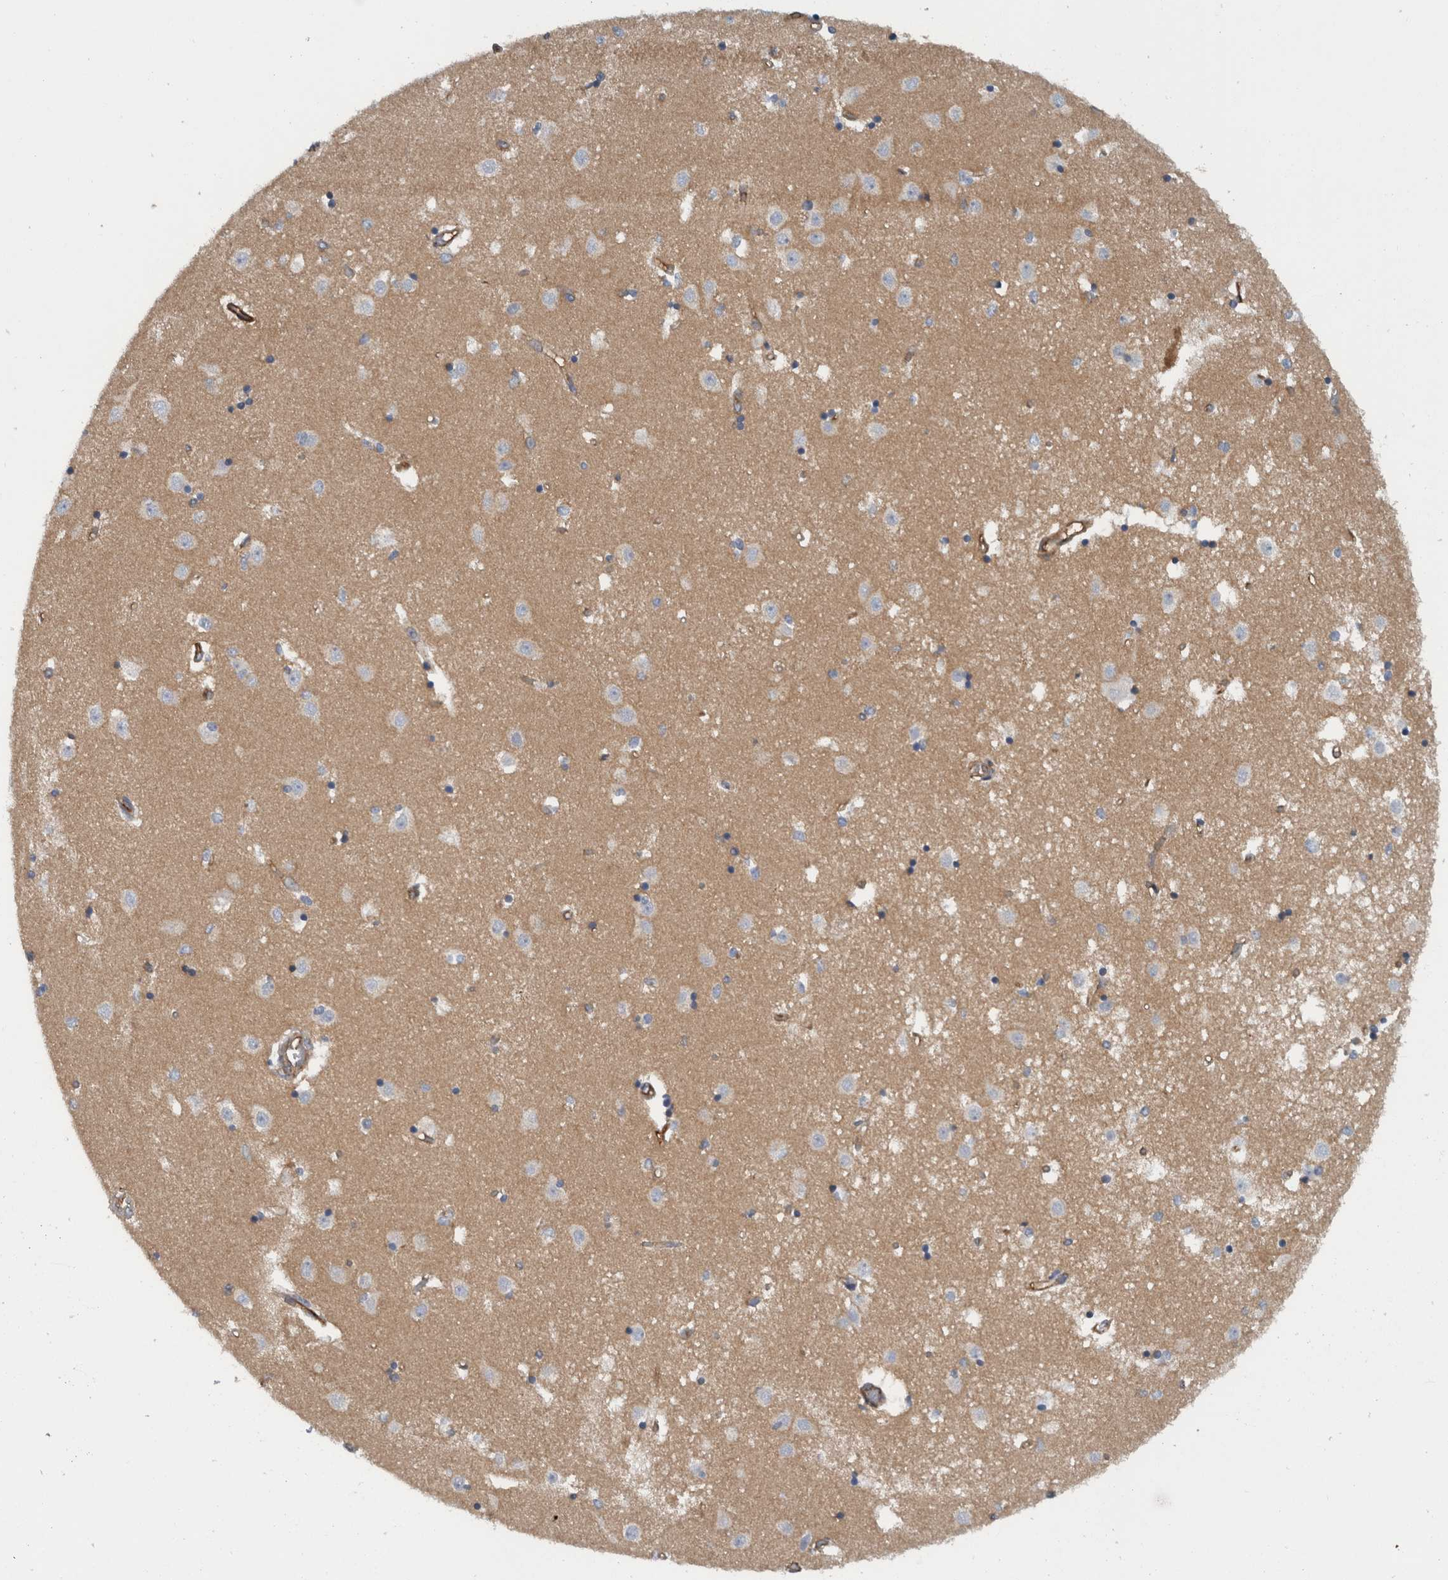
{"staining": {"intensity": "moderate", "quantity": "<25%", "location": "cytoplasmic/membranous"}, "tissue": "caudate", "cell_type": "Glial cells", "image_type": "normal", "snomed": [{"axis": "morphology", "description": "Normal tissue, NOS"}, {"axis": "topography", "description": "Lateral ventricle wall"}], "caption": "Human caudate stained with a brown dye demonstrates moderate cytoplasmic/membranous positive positivity in approximately <25% of glial cells.", "gene": "CD59", "patient": {"sex": "male", "age": 45}}